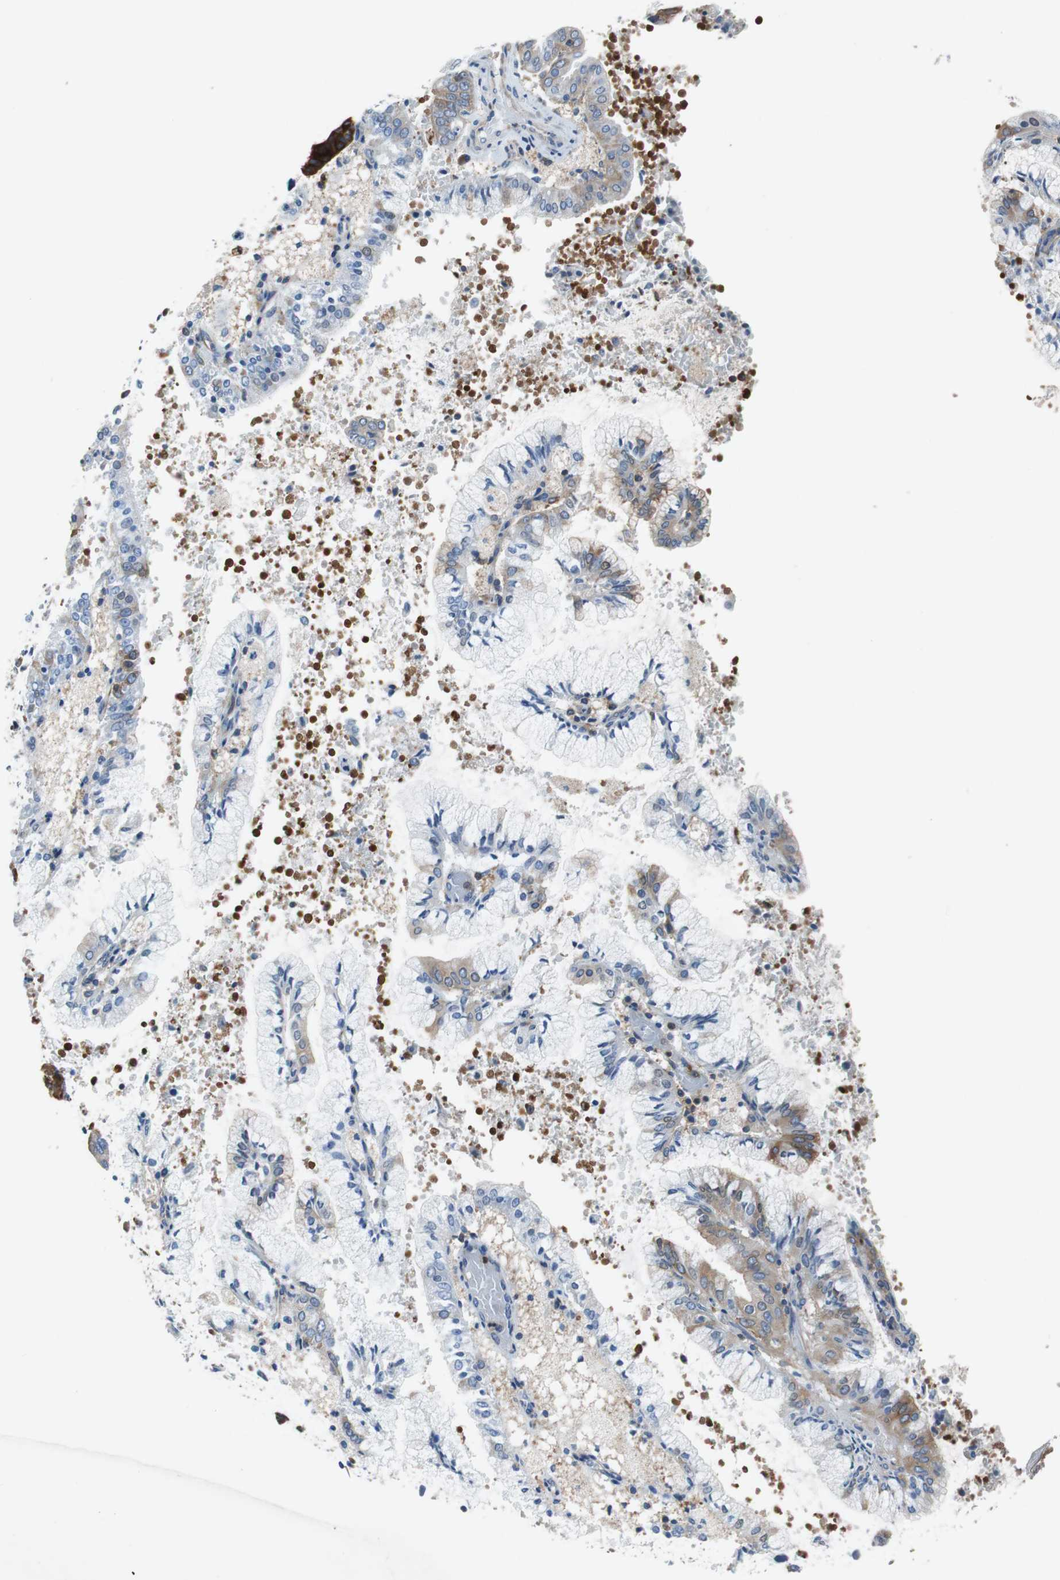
{"staining": {"intensity": "moderate", "quantity": "<25%", "location": "cytoplasmic/membranous"}, "tissue": "endometrial cancer", "cell_type": "Tumor cells", "image_type": "cancer", "snomed": [{"axis": "morphology", "description": "Adenocarcinoma, NOS"}, {"axis": "topography", "description": "Endometrium"}], "caption": "Immunohistochemical staining of human adenocarcinoma (endometrial) exhibits low levels of moderate cytoplasmic/membranous protein staining in about <25% of tumor cells.", "gene": "GYS1", "patient": {"sex": "female", "age": 63}}